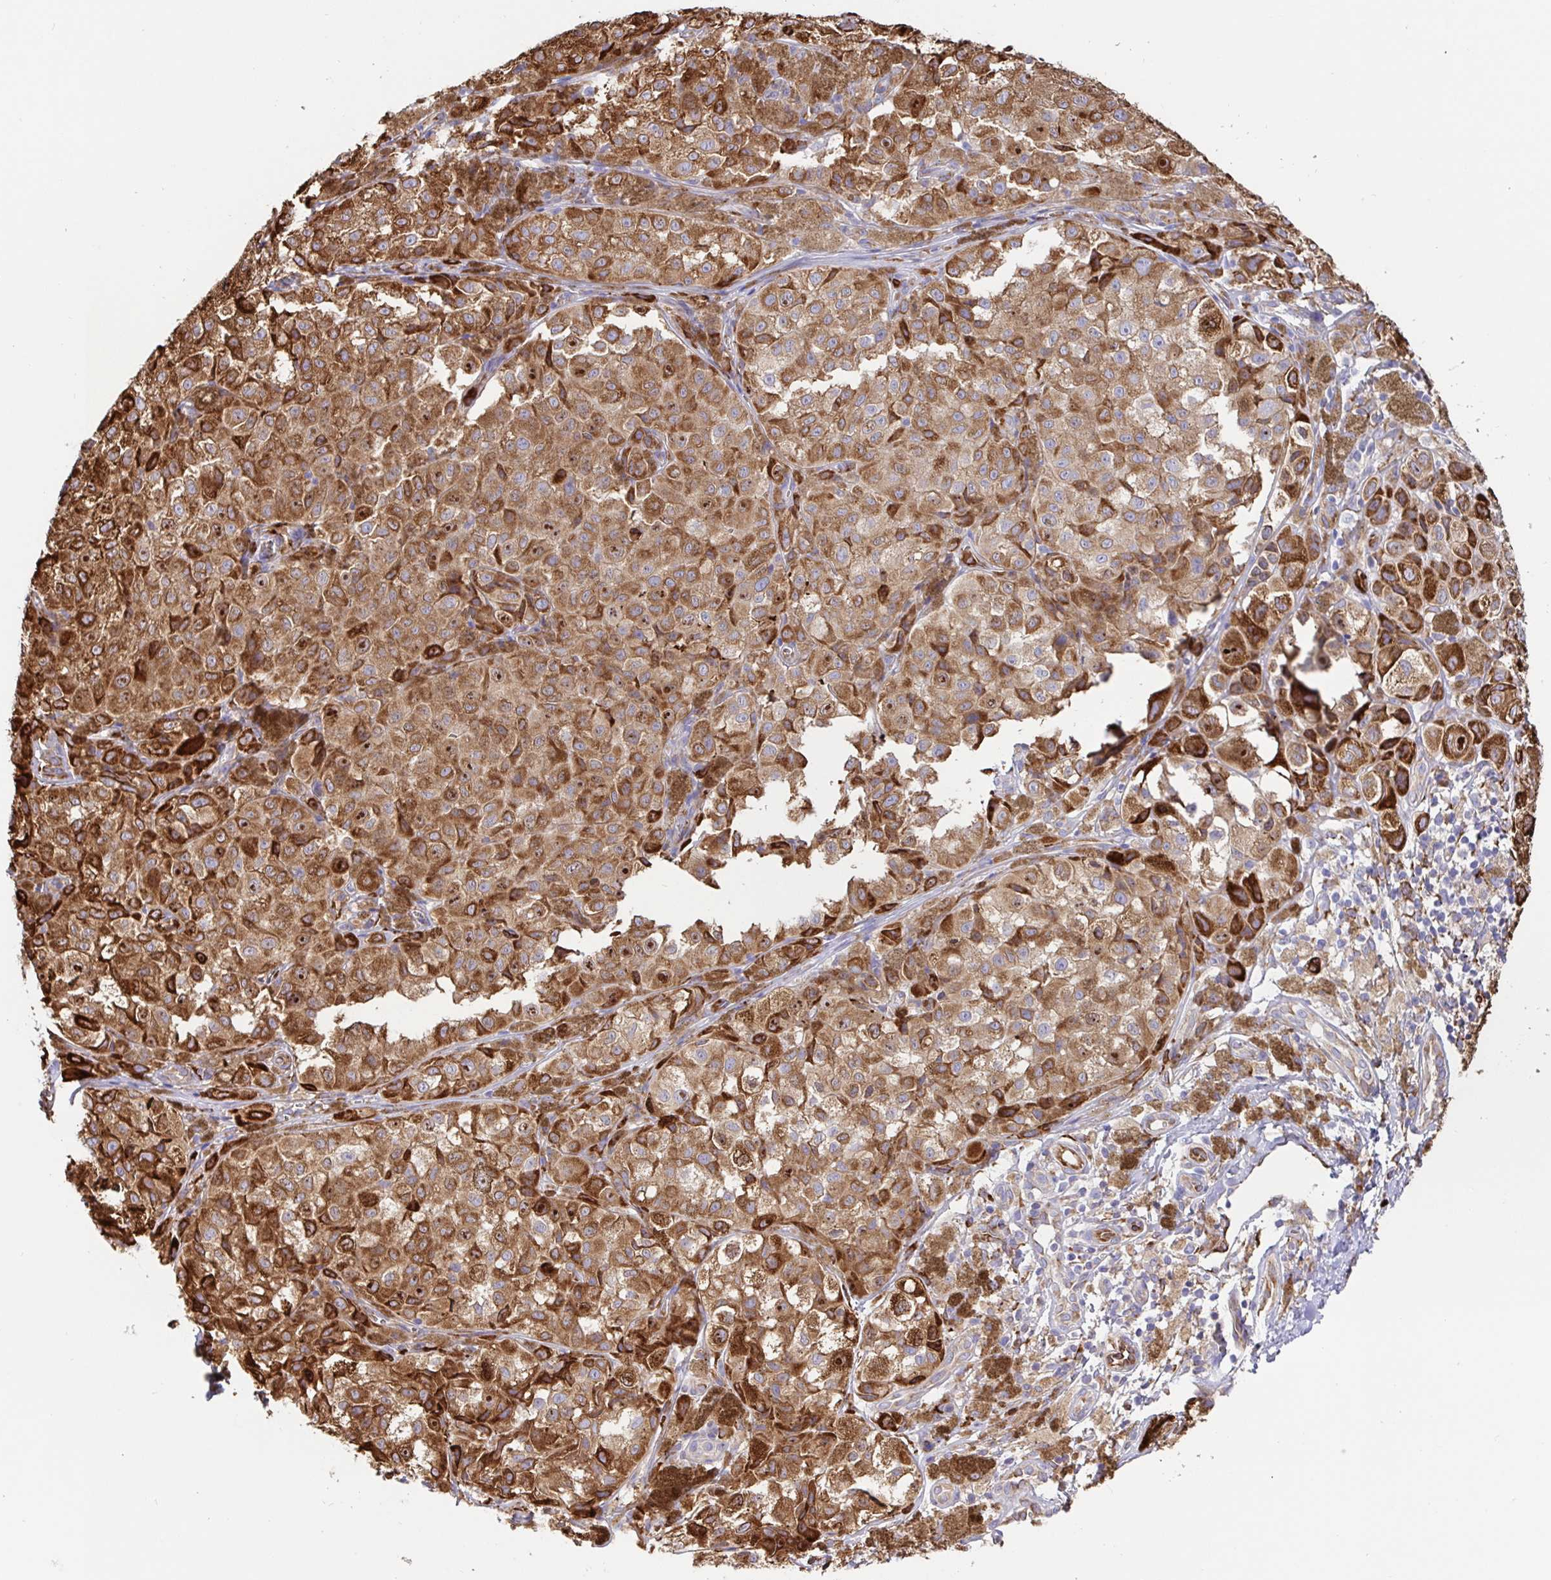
{"staining": {"intensity": "strong", "quantity": ">75%", "location": "cytoplasmic/membranous"}, "tissue": "melanoma", "cell_type": "Tumor cells", "image_type": "cancer", "snomed": [{"axis": "morphology", "description": "Malignant melanoma, NOS"}, {"axis": "topography", "description": "Skin"}], "caption": "Immunohistochemical staining of malignant melanoma exhibits high levels of strong cytoplasmic/membranous protein expression in approximately >75% of tumor cells.", "gene": "MAOA", "patient": {"sex": "male", "age": 61}}